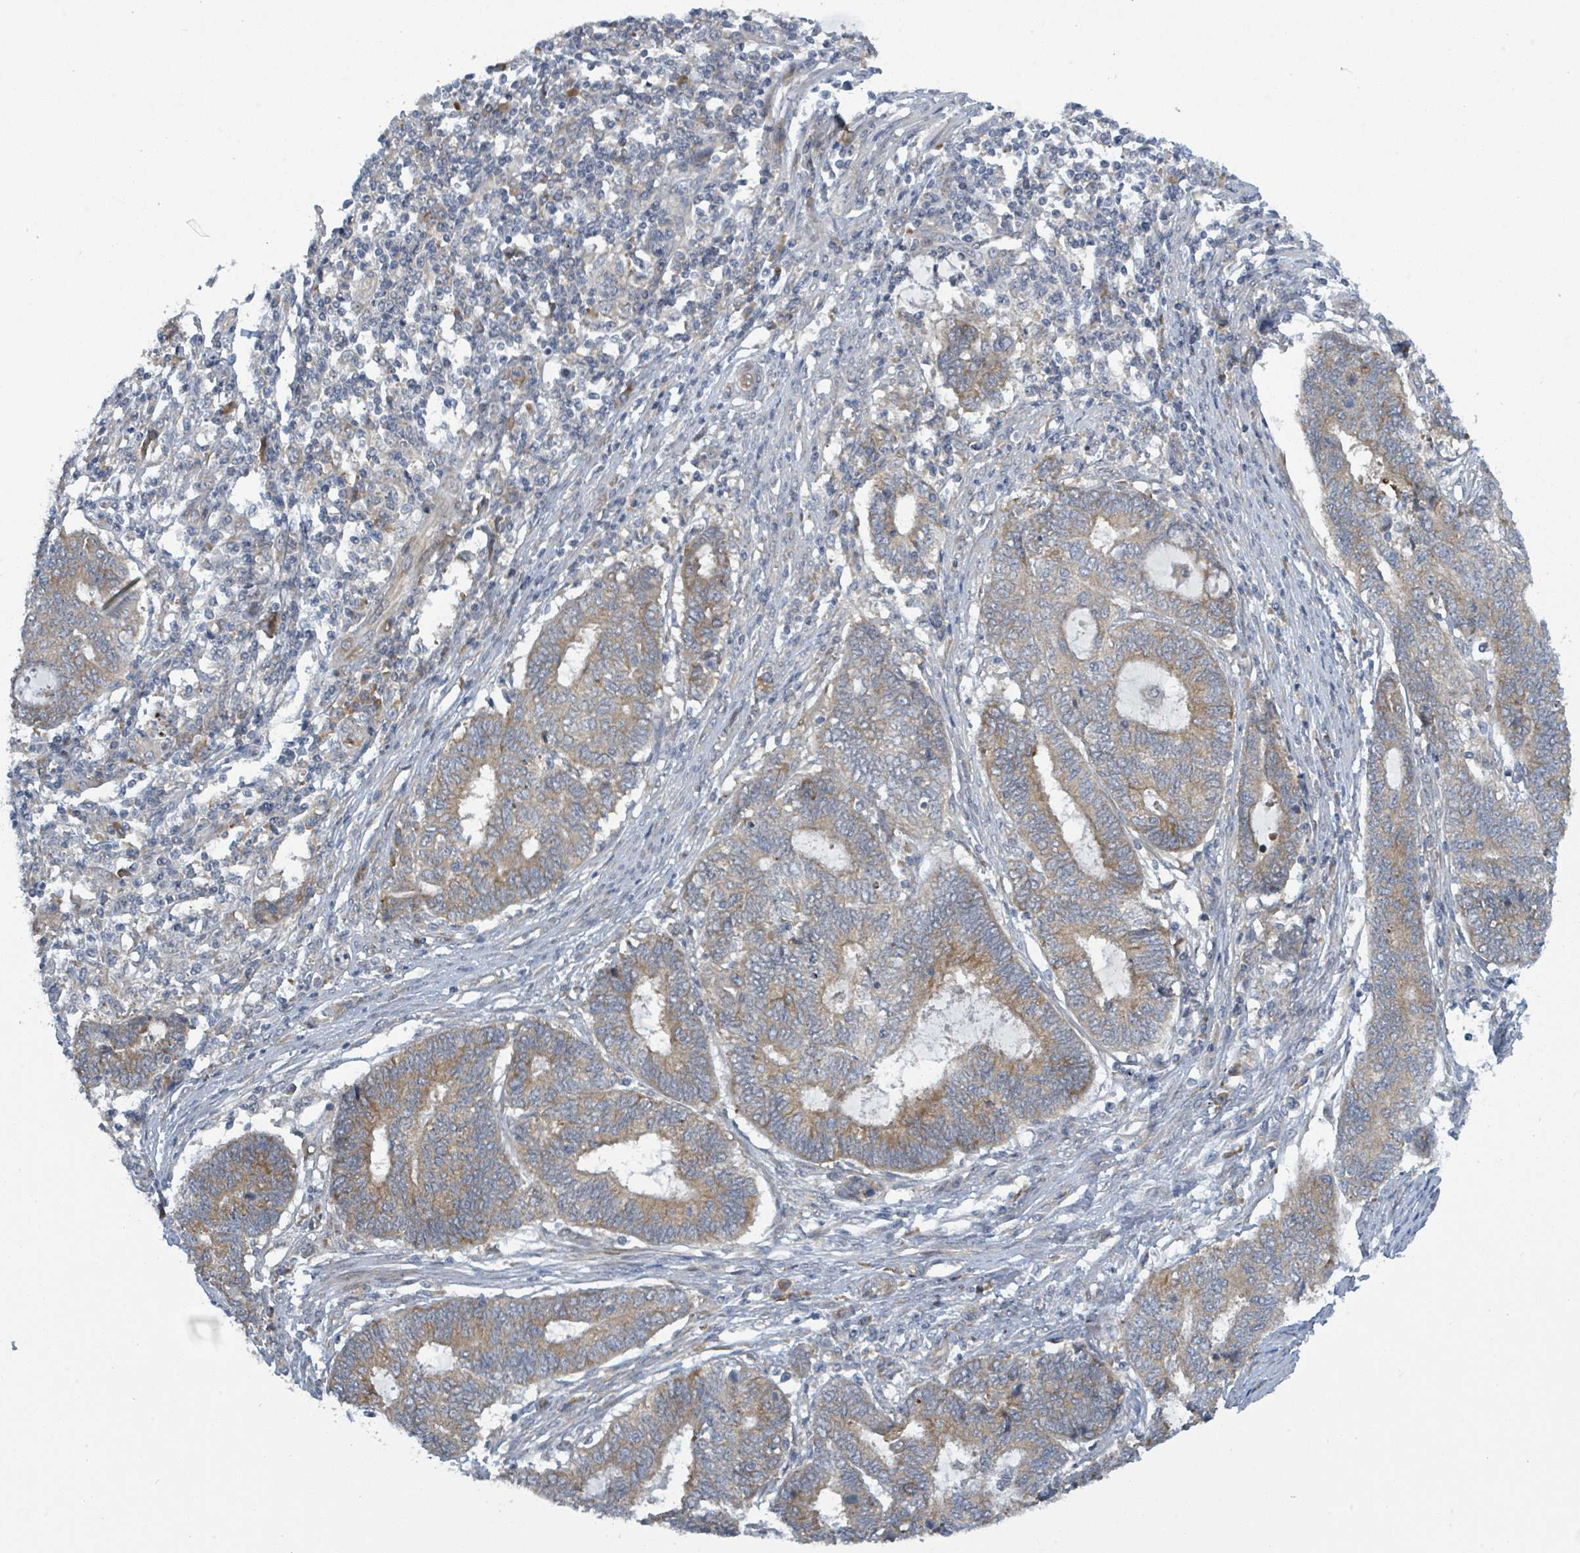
{"staining": {"intensity": "moderate", "quantity": "25%-75%", "location": "cytoplasmic/membranous"}, "tissue": "endometrial cancer", "cell_type": "Tumor cells", "image_type": "cancer", "snomed": [{"axis": "morphology", "description": "Adenocarcinoma, NOS"}, {"axis": "topography", "description": "Uterus"}, {"axis": "topography", "description": "Endometrium"}], "caption": "Brown immunohistochemical staining in adenocarcinoma (endometrial) displays moderate cytoplasmic/membranous expression in approximately 25%-75% of tumor cells. (brown staining indicates protein expression, while blue staining denotes nuclei).", "gene": "RPL32", "patient": {"sex": "female", "age": 70}}